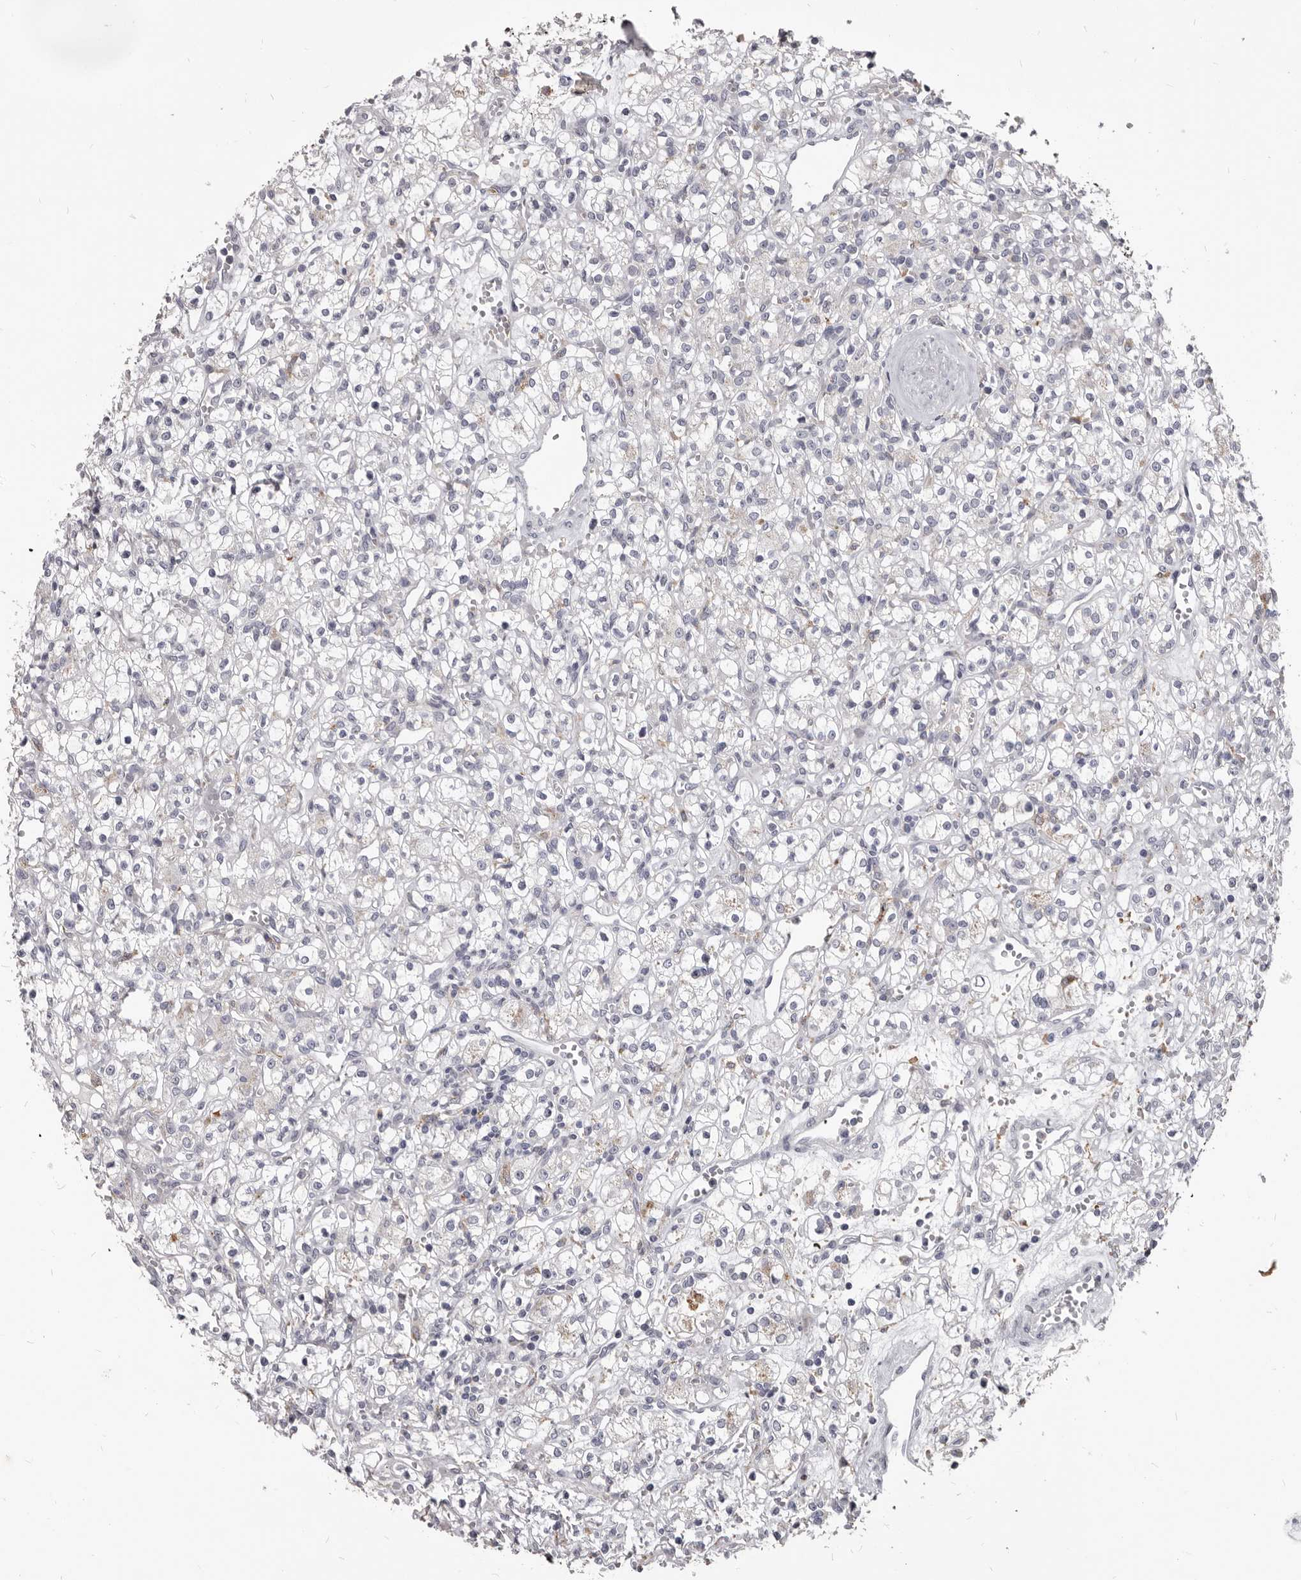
{"staining": {"intensity": "negative", "quantity": "none", "location": "none"}, "tissue": "renal cancer", "cell_type": "Tumor cells", "image_type": "cancer", "snomed": [{"axis": "morphology", "description": "Adenocarcinoma, NOS"}, {"axis": "topography", "description": "Kidney"}], "caption": "Histopathology image shows no protein positivity in tumor cells of renal cancer tissue. (DAB (3,3'-diaminobenzidine) immunohistochemistry (IHC) with hematoxylin counter stain).", "gene": "PI4K2A", "patient": {"sex": "female", "age": 59}}